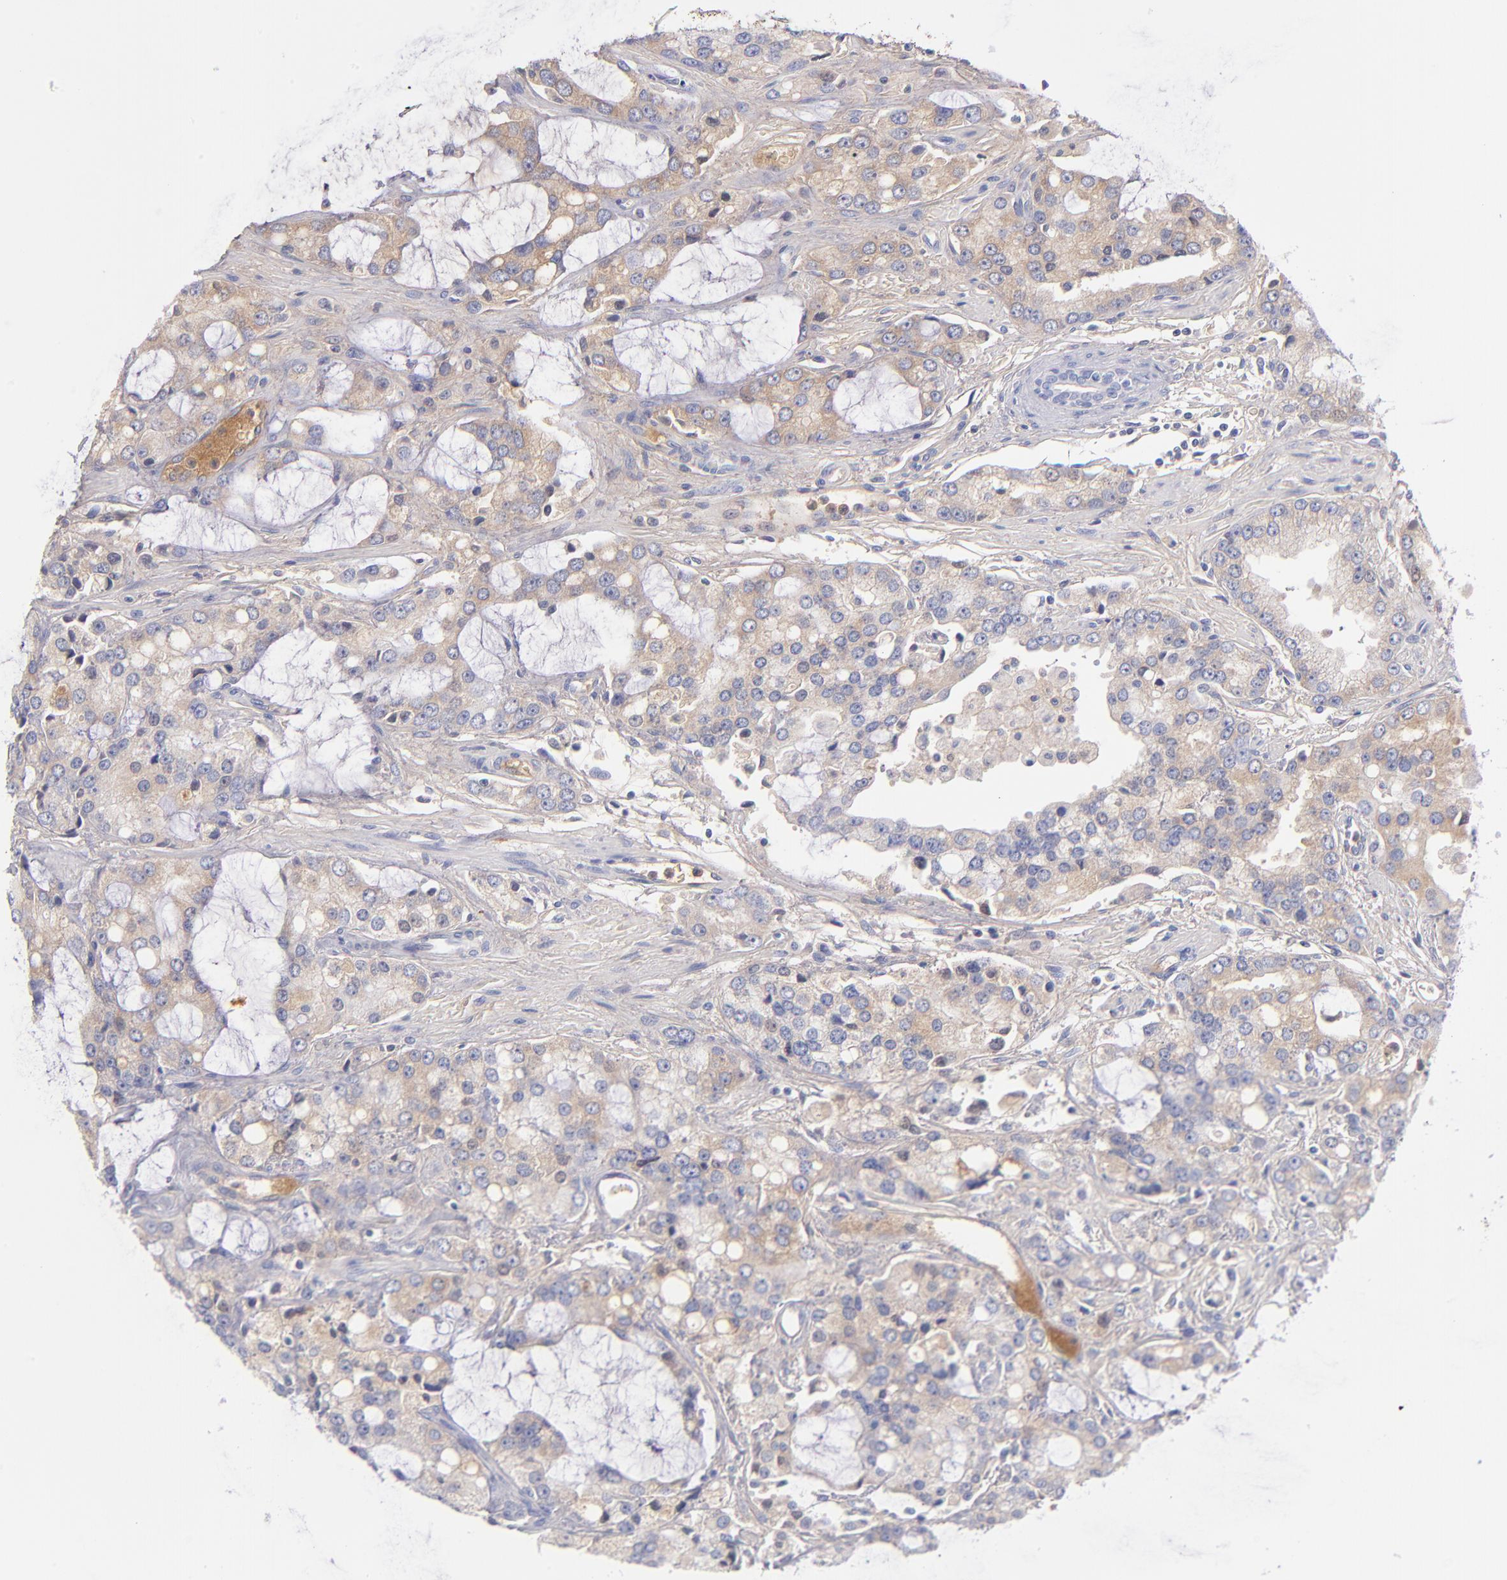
{"staining": {"intensity": "weak", "quantity": ">75%", "location": "cytoplasmic/membranous"}, "tissue": "prostate cancer", "cell_type": "Tumor cells", "image_type": "cancer", "snomed": [{"axis": "morphology", "description": "Adenocarcinoma, High grade"}, {"axis": "topography", "description": "Prostate"}], "caption": "A brown stain highlights weak cytoplasmic/membranous staining of a protein in prostate adenocarcinoma (high-grade) tumor cells.", "gene": "HP", "patient": {"sex": "male", "age": 67}}